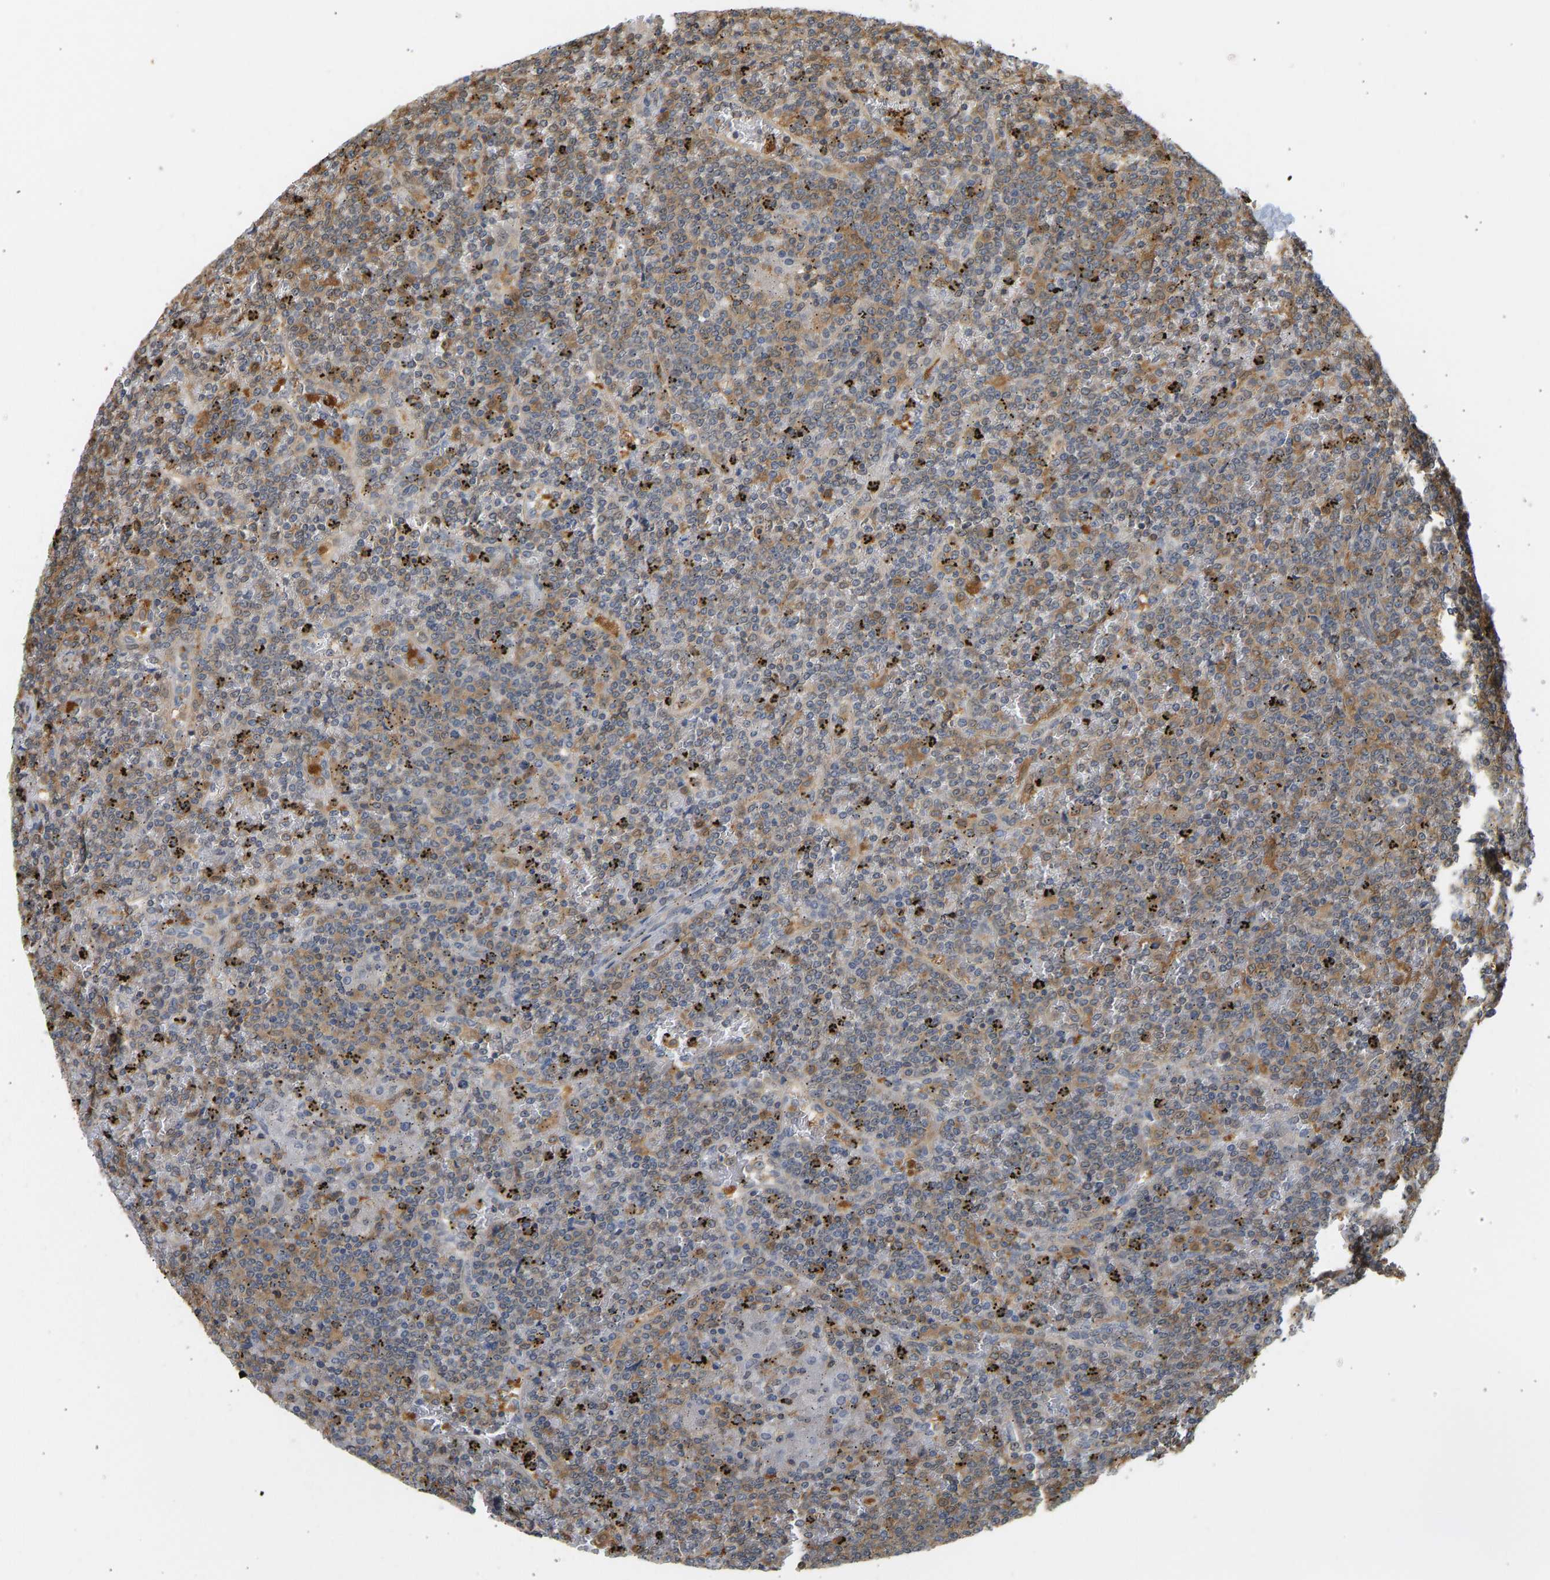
{"staining": {"intensity": "moderate", "quantity": "25%-75%", "location": "cytoplasmic/membranous"}, "tissue": "lymphoma", "cell_type": "Tumor cells", "image_type": "cancer", "snomed": [{"axis": "morphology", "description": "Malignant lymphoma, non-Hodgkin's type, Low grade"}, {"axis": "topography", "description": "Spleen"}], "caption": "Immunohistochemical staining of lymphoma exhibits moderate cytoplasmic/membranous protein positivity in approximately 25%-75% of tumor cells.", "gene": "ENO1", "patient": {"sex": "female", "age": 19}}